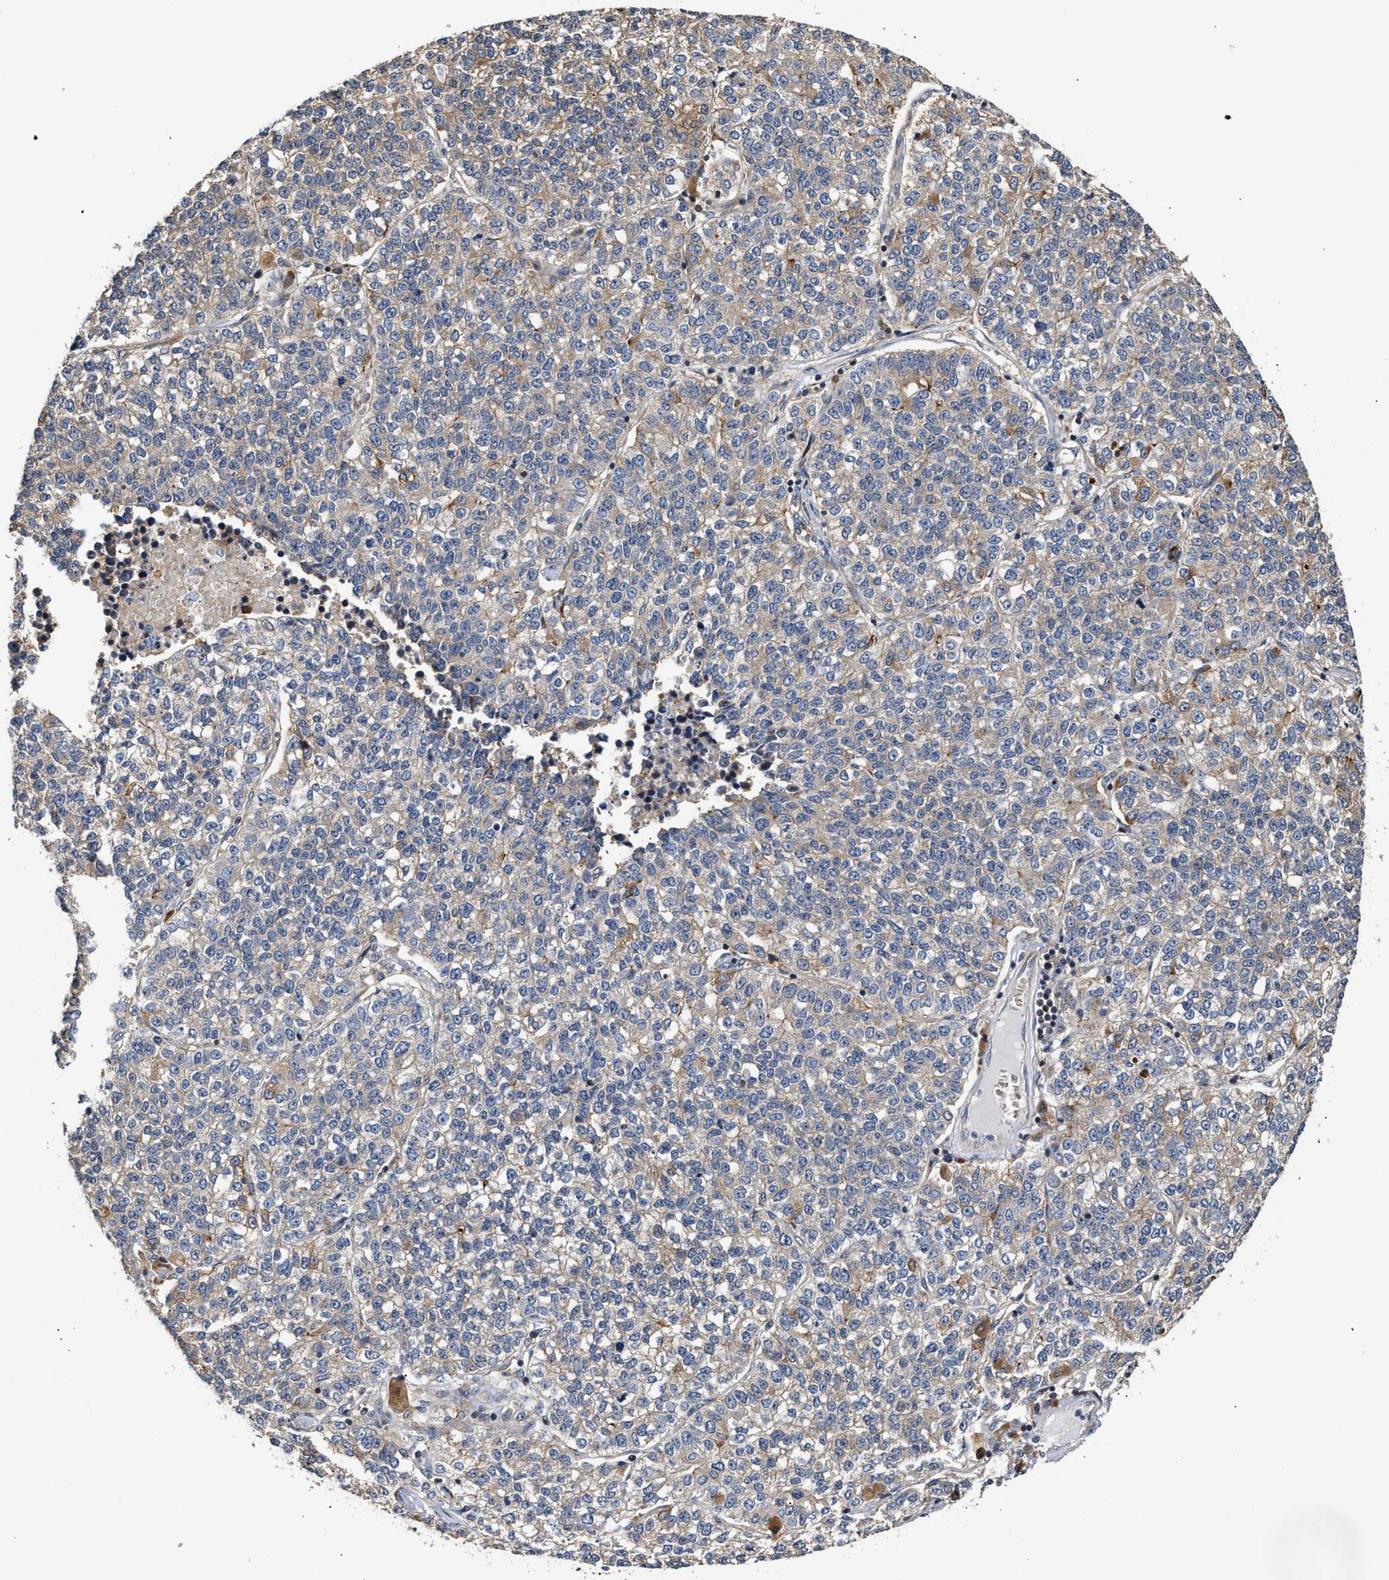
{"staining": {"intensity": "weak", "quantity": "<25%", "location": "cytoplasmic/membranous"}, "tissue": "lung cancer", "cell_type": "Tumor cells", "image_type": "cancer", "snomed": [{"axis": "morphology", "description": "Adenocarcinoma, NOS"}, {"axis": "topography", "description": "Lung"}], "caption": "DAB (3,3'-diaminobenzidine) immunohistochemical staining of human lung cancer exhibits no significant positivity in tumor cells.", "gene": "CLIP2", "patient": {"sex": "male", "age": 49}}